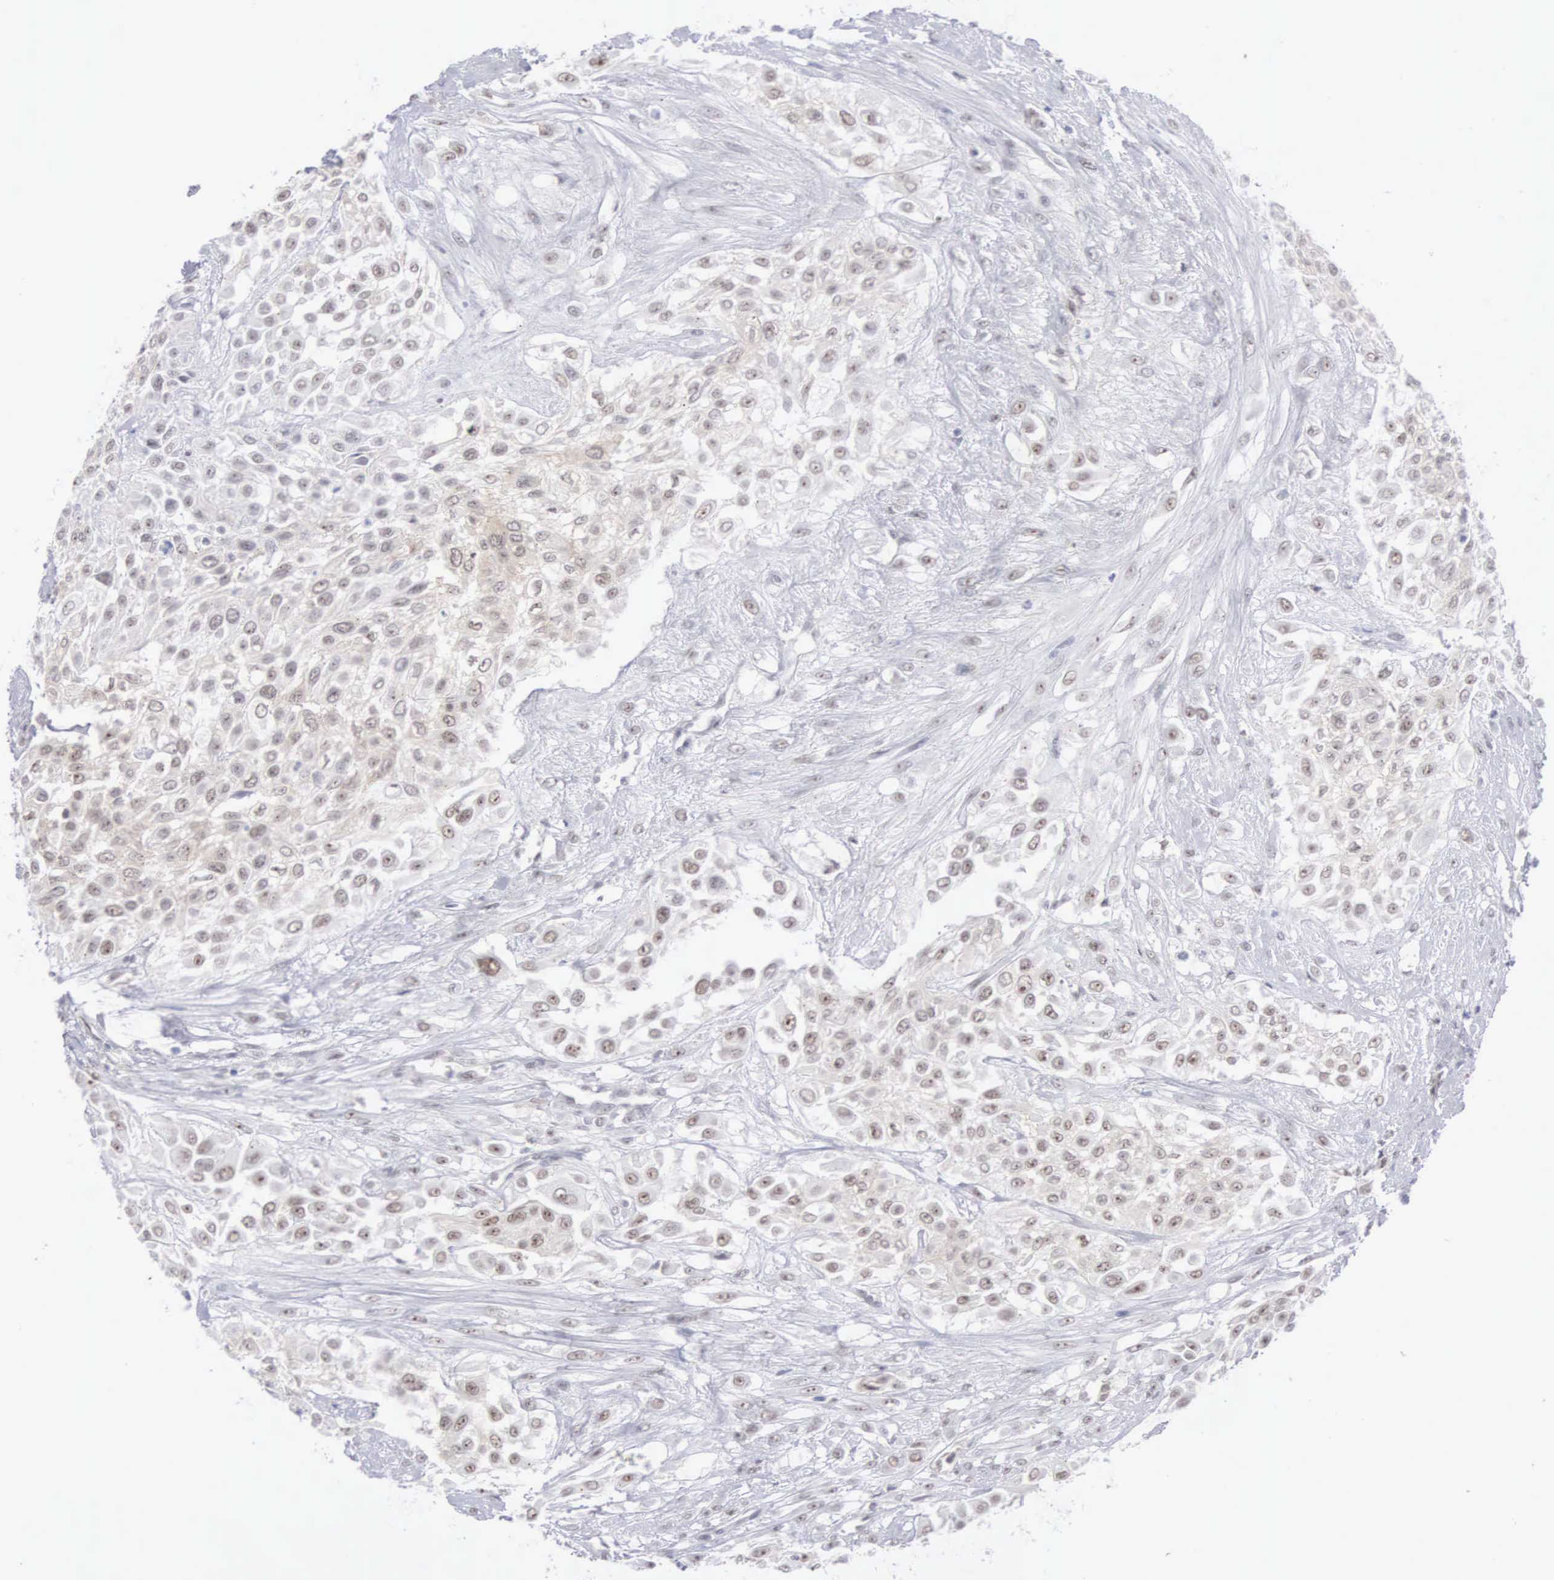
{"staining": {"intensity": "weak", "quantity": "<25%", "location": "nuclear"}, "tissue": "urothelial cancer", "cell_type": "Tumor cells", "image_type": "cancer", "snomed": [{"axis": "morphology", "description": "Urothelial carcinoma, High grade"}, {"axis": "topography", "description": "Urinary bladder"}], "caption": "Immunohistochemistry image of urothelial carcinoma (high-grade) stained for a protein (brown), which displays no staining in tumor cells.", "gene": "MNAT1", "patient": {"sex": "male", "age": 57}}